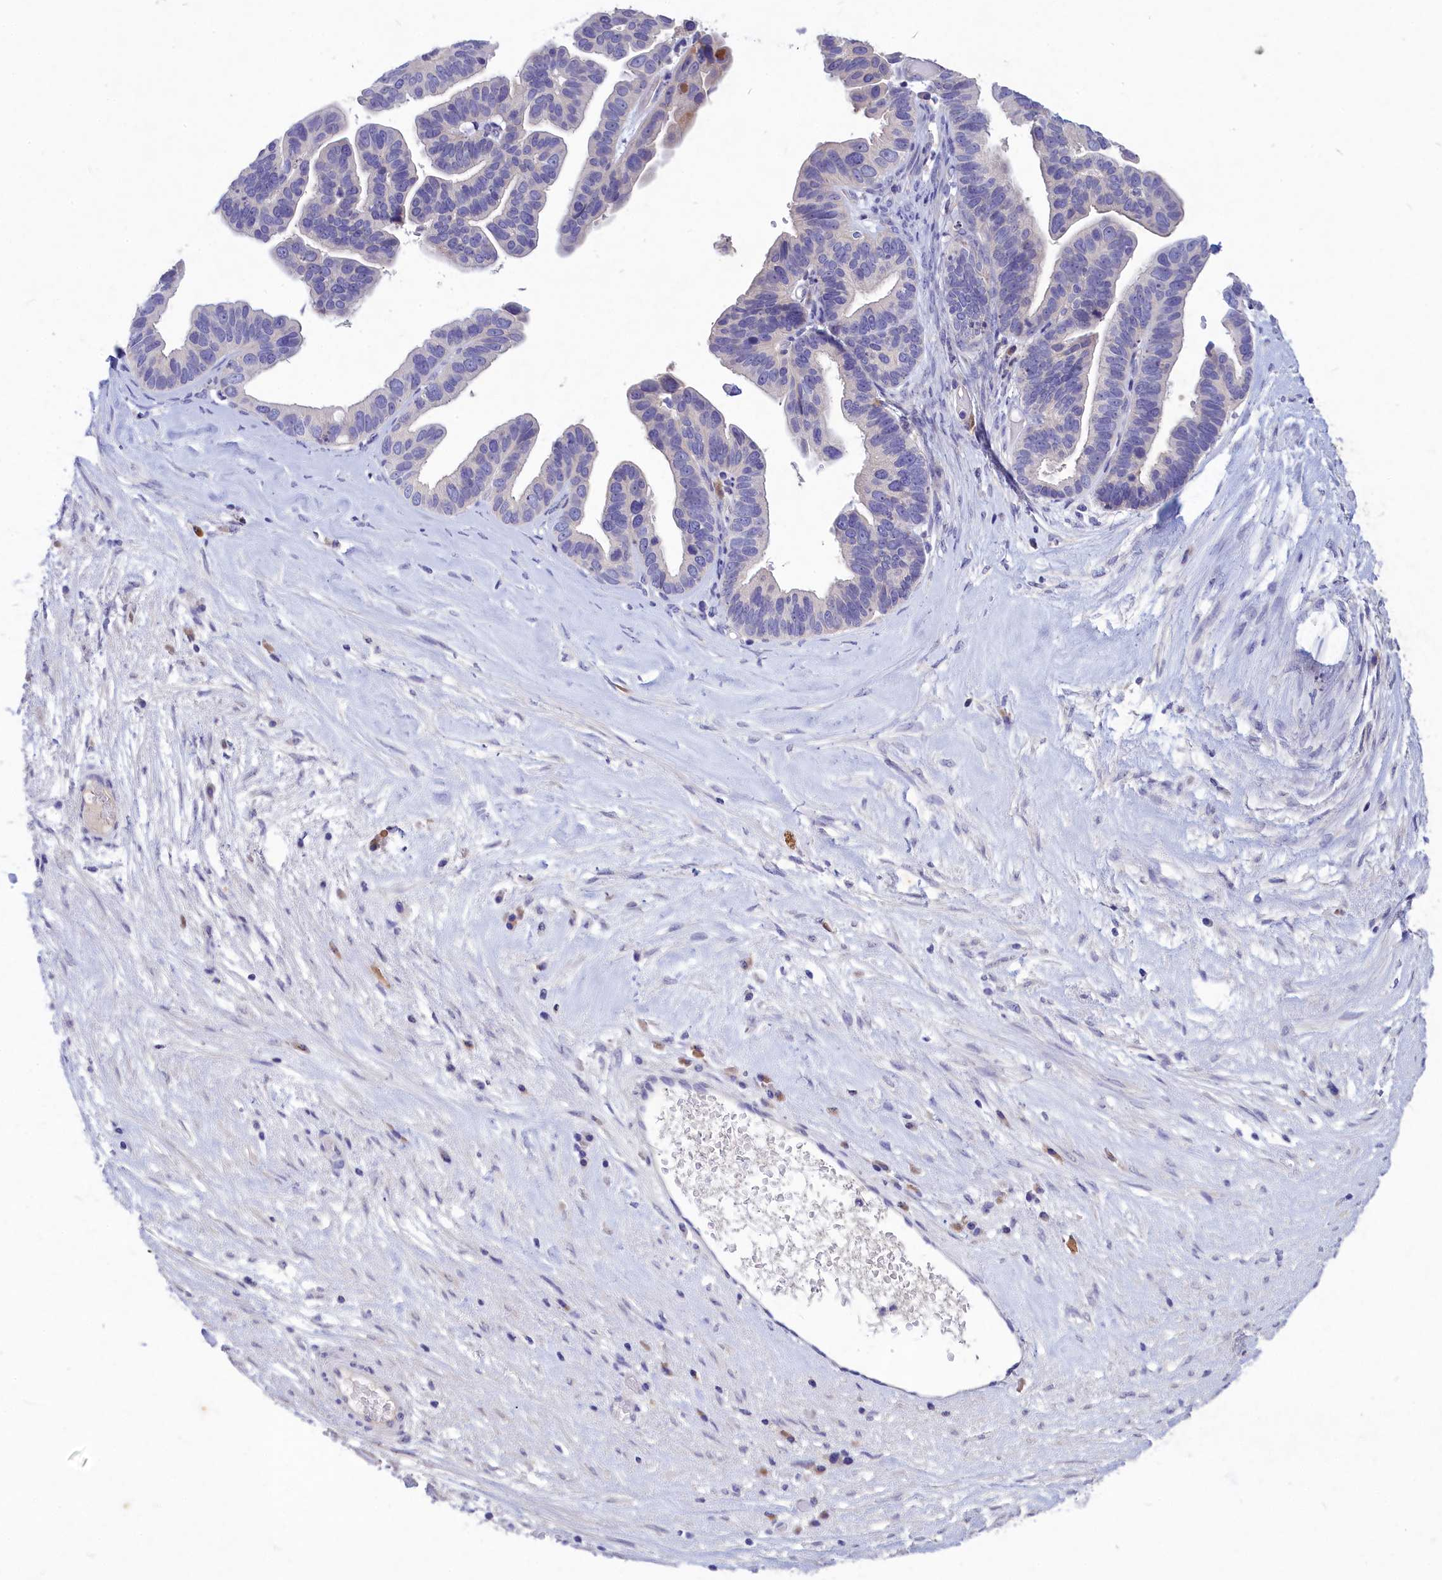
{"staining": {"intensity": "moderate", "quantity": "<25%", "location": "cytoplasmic/membranous"}, "tissue": "ovarian cancer", "cell_type": "Tumor cells", "image_type": "cancer", "snomed": [{"axis": "morphology", "description": "Cystadenocarcinoma, serous, NOS"}, {"axis": "topography", "description": "Ovary"}], "caption": "This is an image of immunohistochemistry (IHC) staining of serous cystadenocarcinoma (ovarian), which shows moderate staining in the cytoplasmic/membranous of tumor cells.", "gene": "DEFB119", "patient": {"sex": "female", "age": 56}}